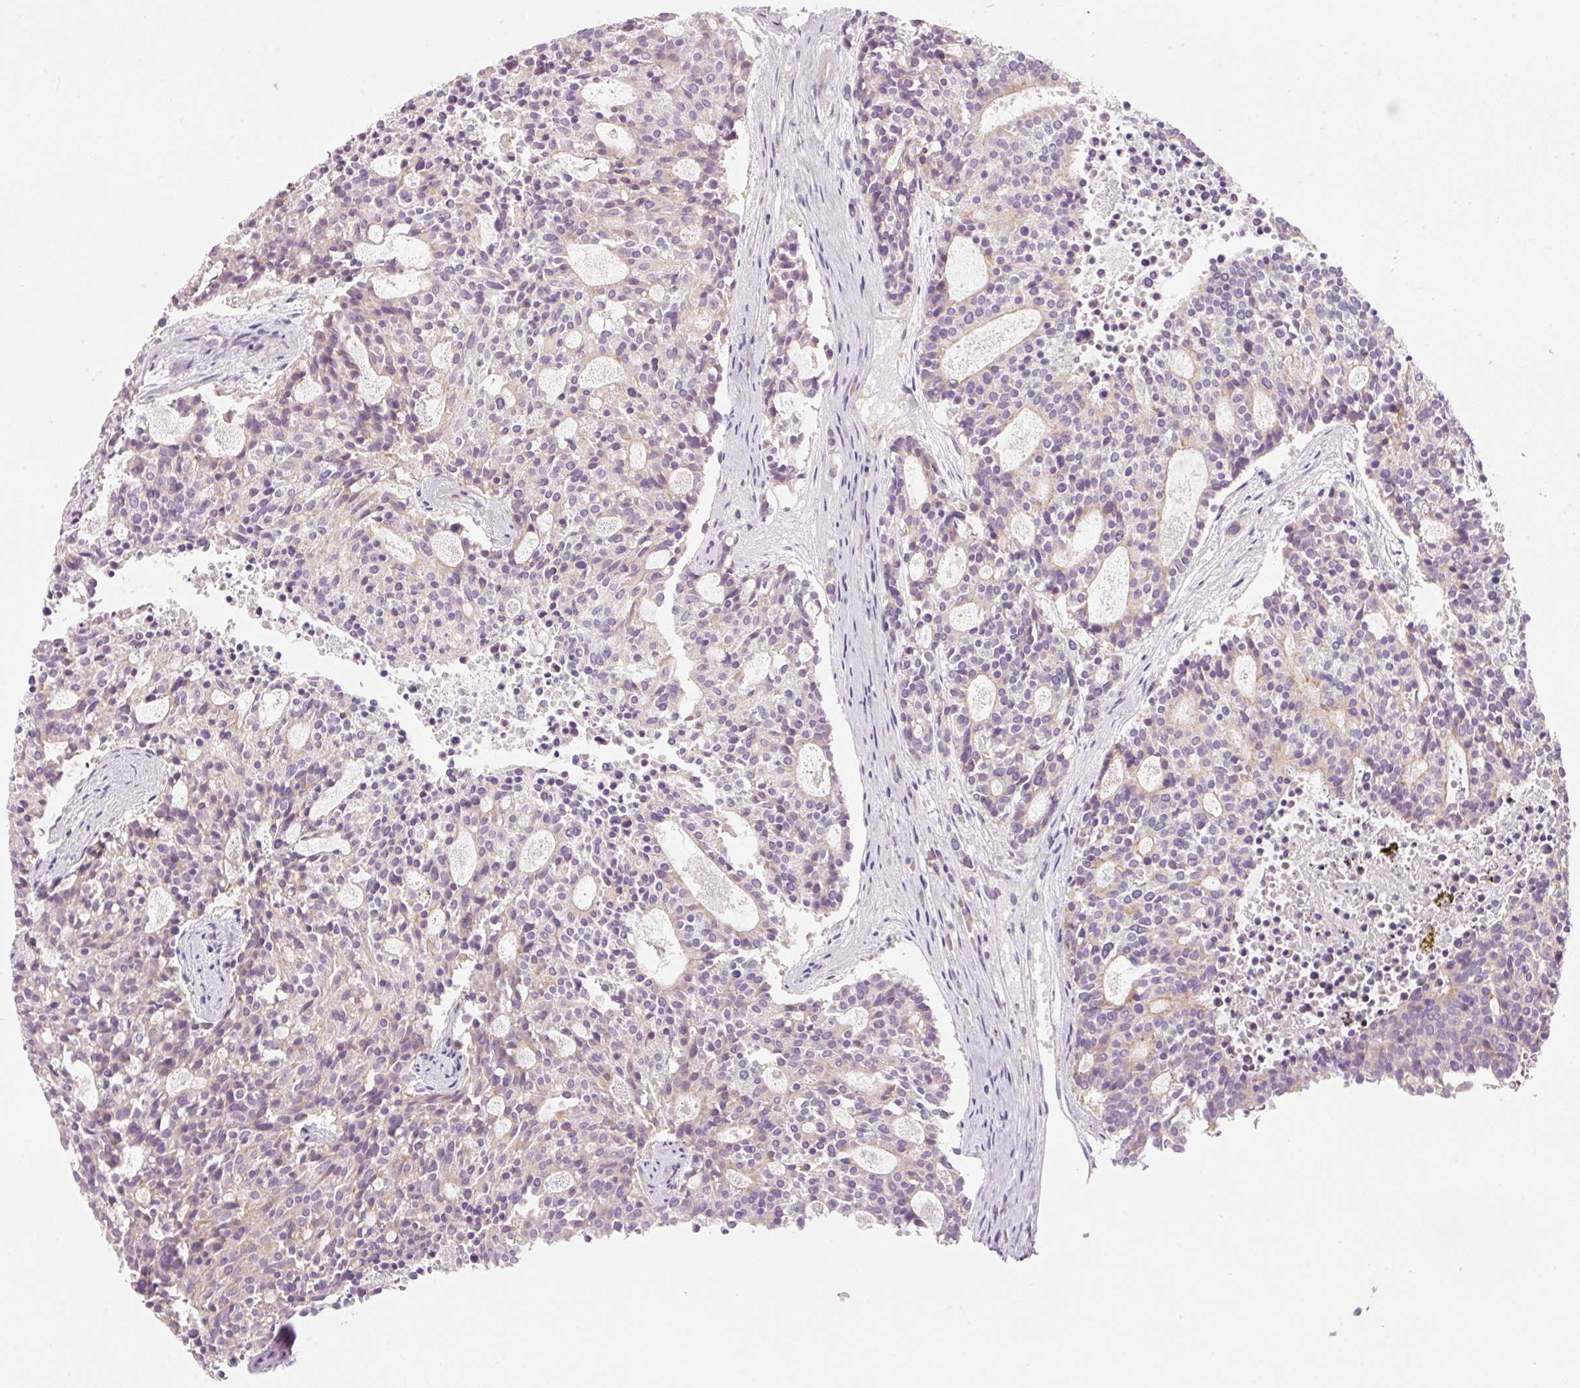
{"staining": {"intensity": "negative", "quantity": "none", "location": "none"}, "tissue": "carcinoid", "cell_type": "Tumor cells", "image_type": "cancer", "snomed": [{"axis": "morphology", "description": "Carcinoid, malignant, NOS"}, {"axis": "topography", "description": "Pancreas"}], "caption": "Immunohistochemistry (IHC) photomicrograph of human carcinoid stained for a protein (brown), which displays no staining in tumor cells. (IHC, brightfield microscopy, high magnification).", "gene": "RNF167", "patient": {"sex": "female", "age": 54}}